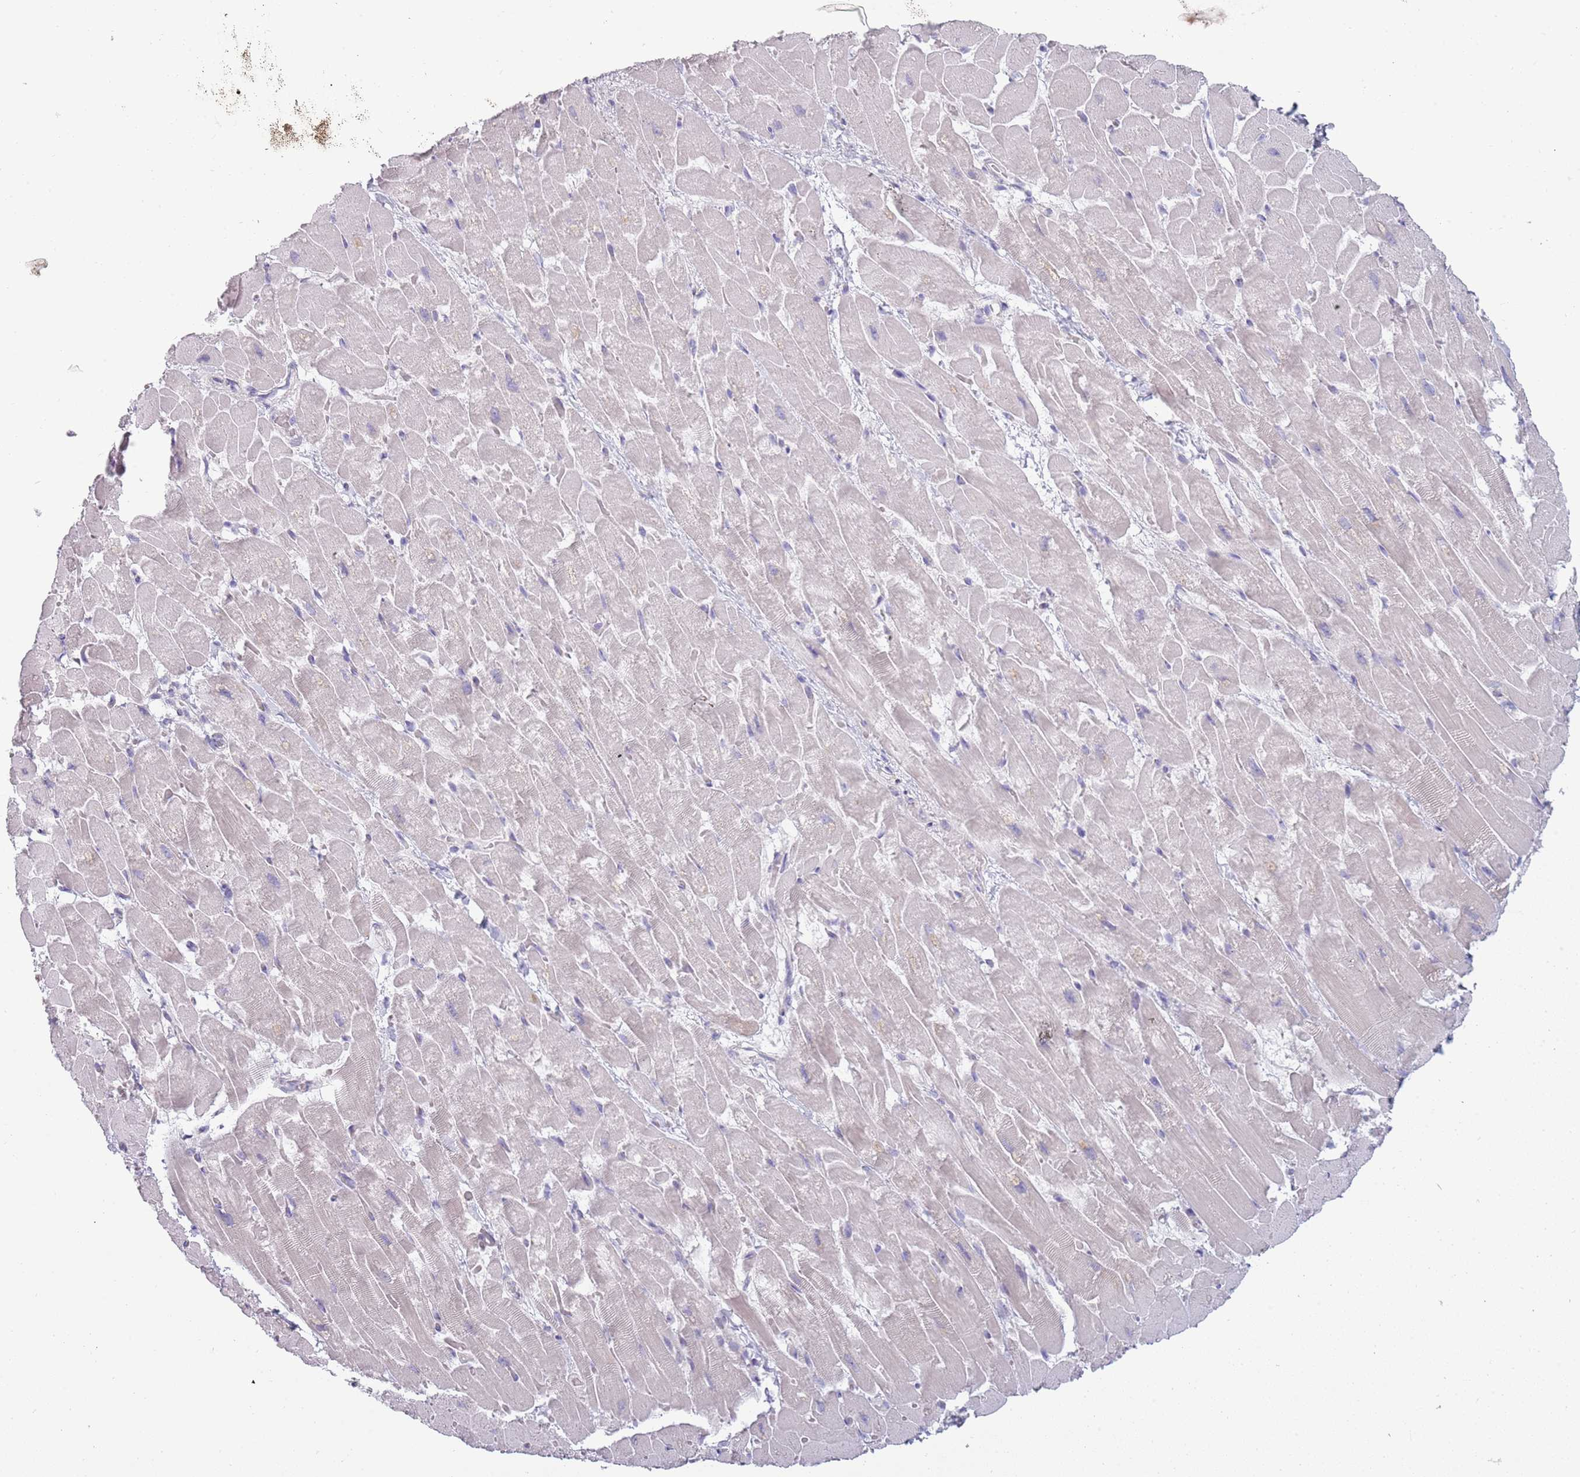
{"staining": {"intensity": "negative", "quantity": "none", "location": "none"}, "tissue": "heart muscle", "cell_type": "Cardiomyocytes", "image_type": "normal", "snomed": [{"axis": "morphology", "description": "Normal tissue, NOS"}, {"axis": "topography", "description": "Heart"}], "caption": "Immunohistochemistry (IHC) of unremarkable human heart muscle shows no expression in cardiomyocytes.", "gene": "TNFRSF6B", "patient": {"sex": "male", "age": 37}}